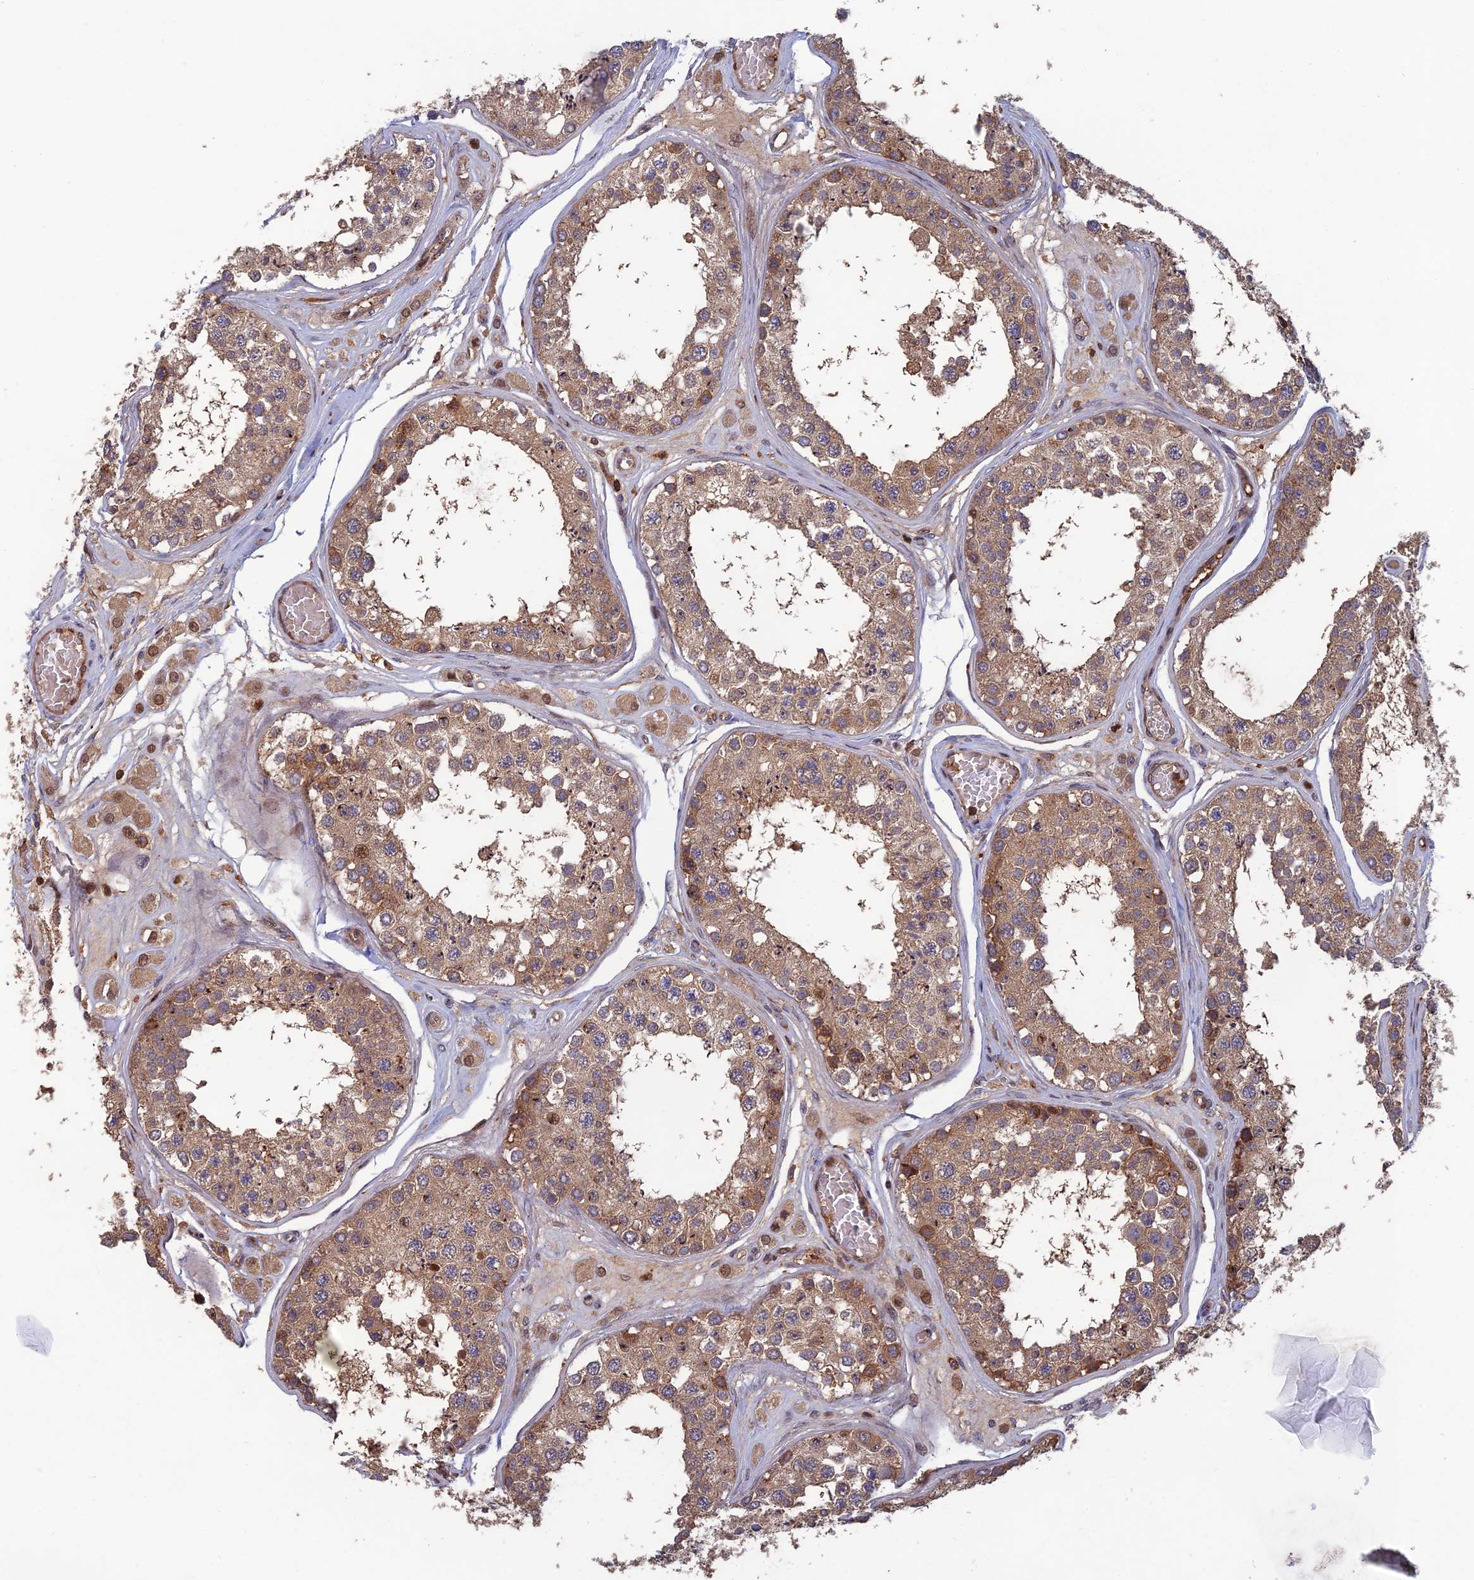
{"staining": {"intensity": "moderate", "quantity": ">75%", "location": "cytoplasmic/membranous"}, "tissue": "testis", "cell_type": "Cells in seminiferous ducts", "image_type": "normal", "snomed": [{"axis": "morphology", "description": "Normal tissue, NOS"}, {"axis": "topography", "description": "Testis"}], "caption": "An immunohistochemistry (IHC) image of benign tissue is shown. Protein staining in brown highlights moderate cytoplasmic/membranous positivity in testis within cells in seminiferous ducts. The protein is shown in brown color, while the nuclei are stained blue.", "gene": "C15orf62", "patient": {"sex": "male", "age": 25}}